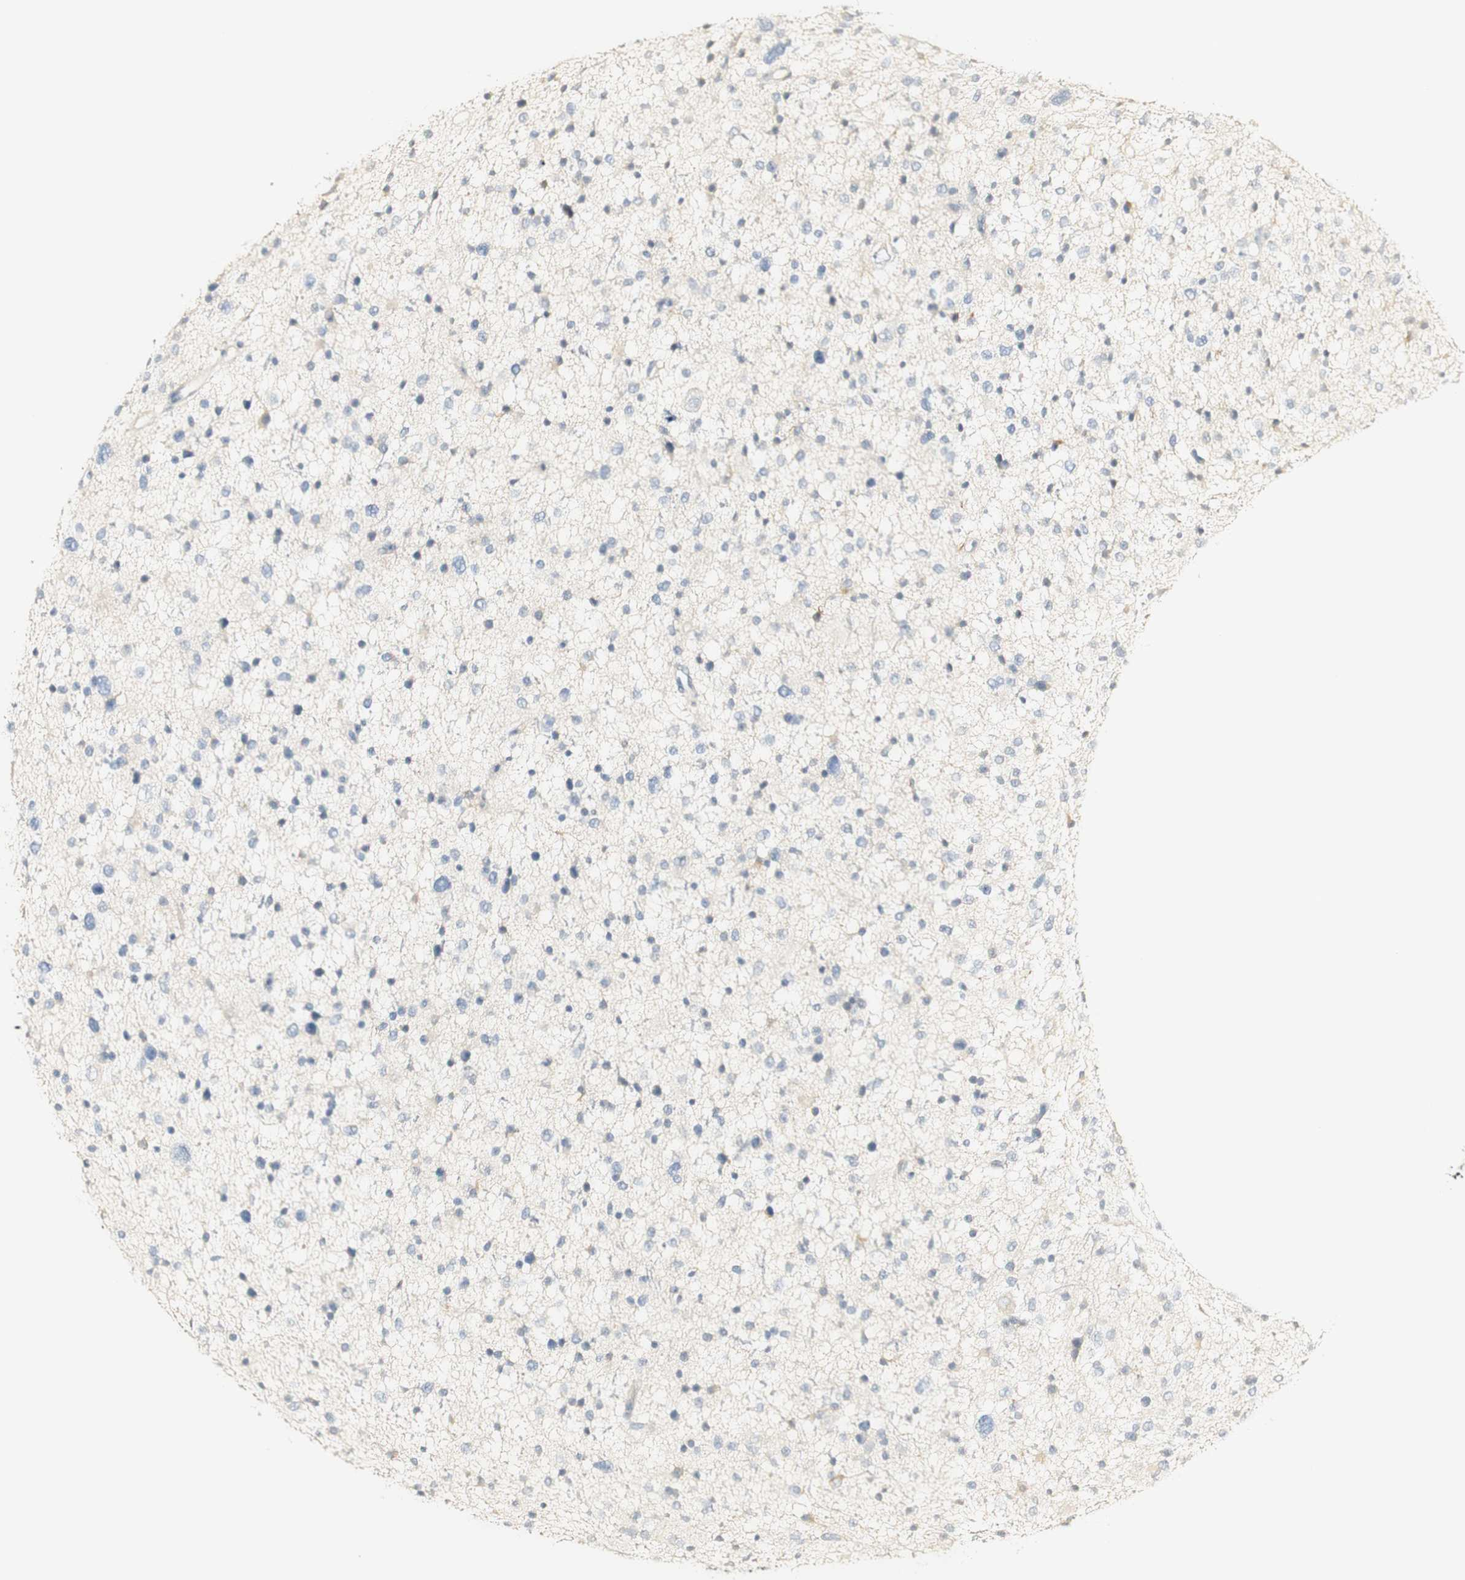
{"staining": {"intensity": "negative", "quantity": "none", "location": "none"}, "tissue": "glioma", "cell_type": "Tumor cells", "image_type": "cancer", "snomed": [{"axis": "morphology", "description": "Glioma, malignant, Low grade"}, {"axis": "topography", "description": "Brain"}], "caption": "The image exhibits no staining of tumor cells in glioma.", "gene": "FMO3", "patient": {"sex": "female", "age": 37}}